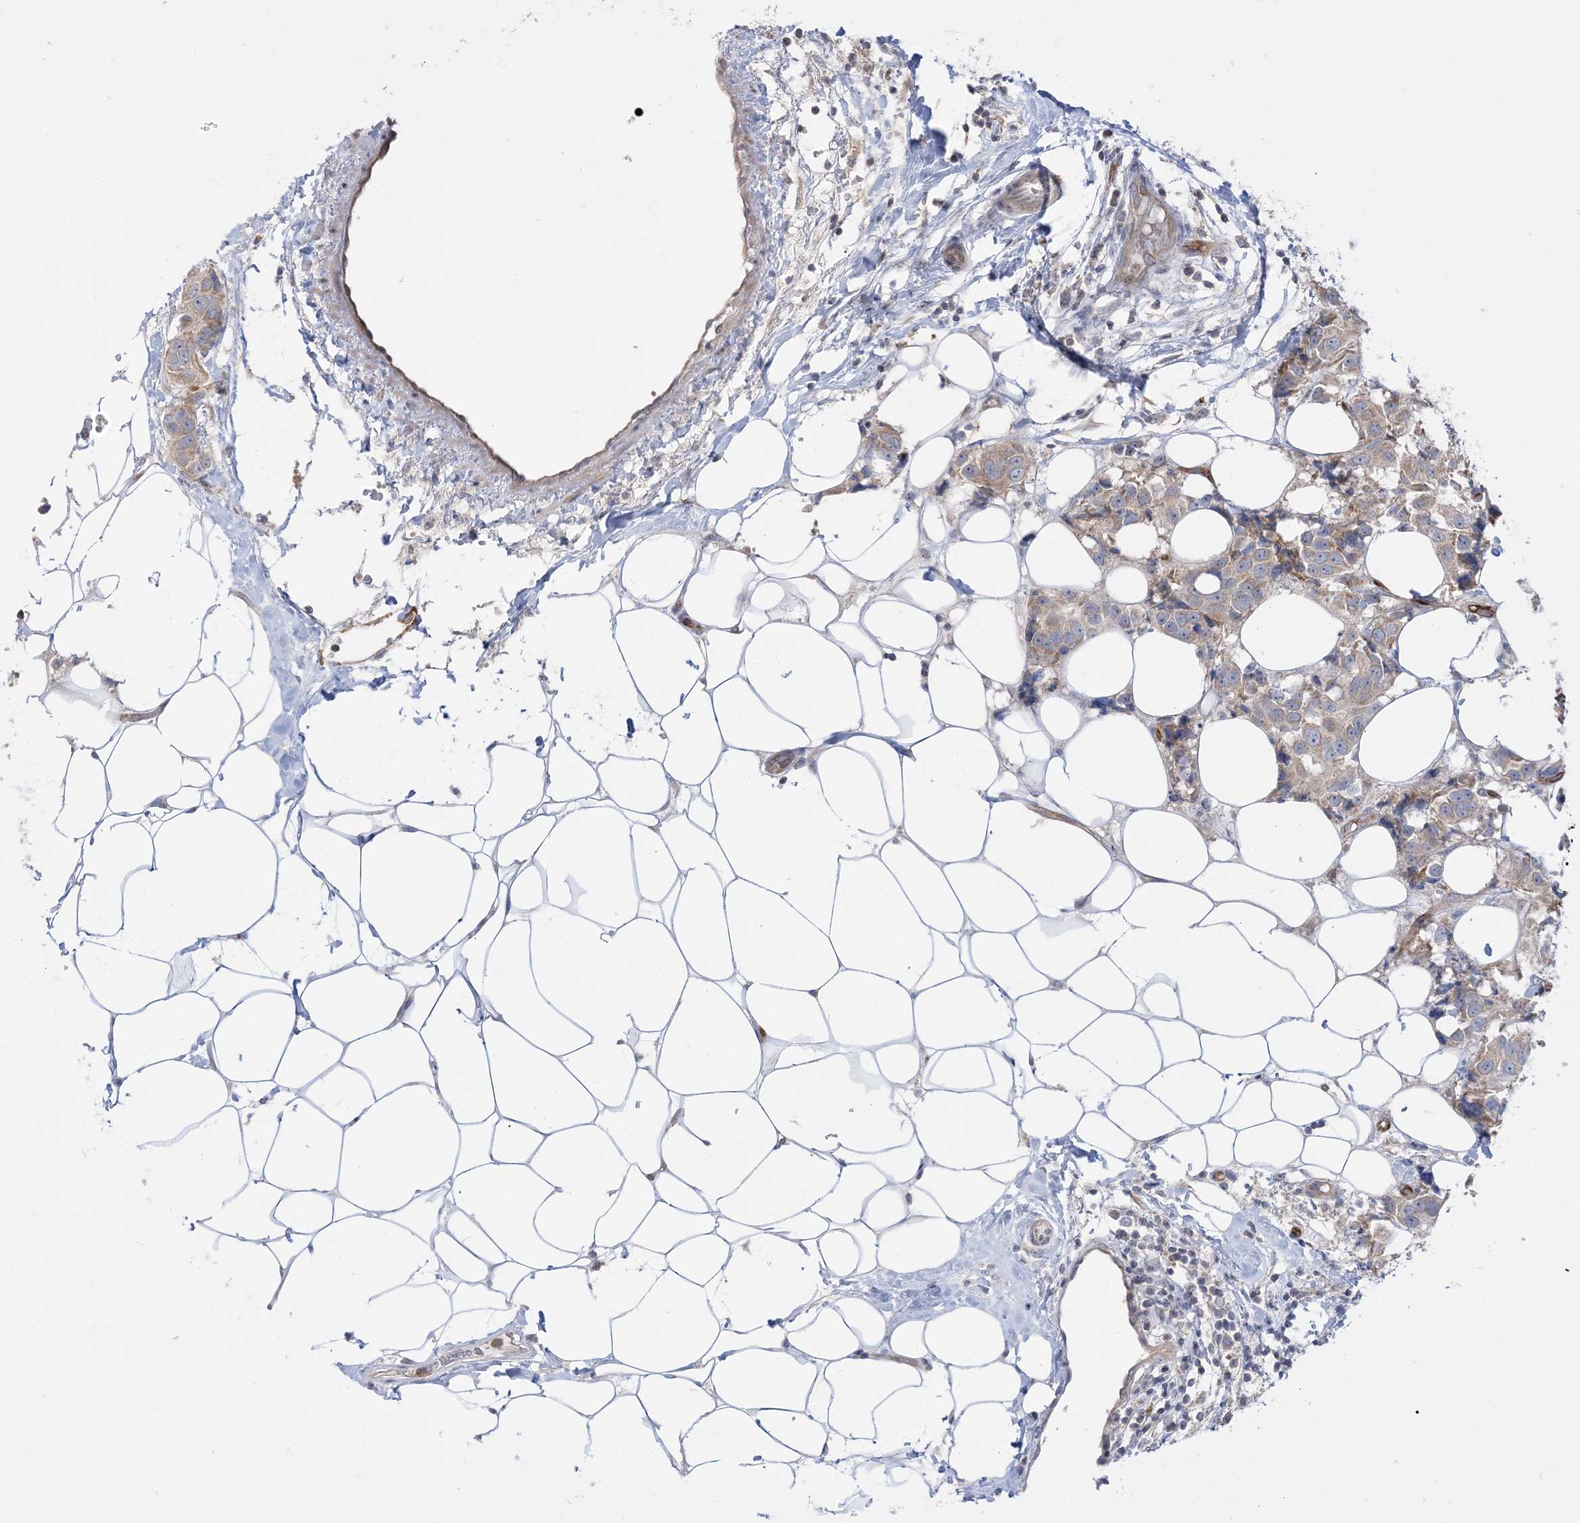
{"staining": {"intensity": "weak", "quantity": ">75%", "location": "cytoplasmic/membranous"}, "tissue": "breast cancer", "cell_type": "Tumor cells", "image_type": "cancer", "snomed": [{"axis": "morphology", "description": "Normal tissue, NOS"}, {"axis": "morphology", "description": "Duct carcinoma"}, {"axis": "topography", "description": "Breast"}], "caption": "The immunohistochemical stain highlights weak cytoplasmic/membranous staining in tumor cells of breast cancer (invasive ductal carcinoma) tissue. Using DAB (3,3'-diaminobenzidine) (brown) and hematoxylin (blue) stains, captured at high magnification using brightfield microscopy.", "gene": "FARSB", "patient": {"sex": "female", "age": 39}}